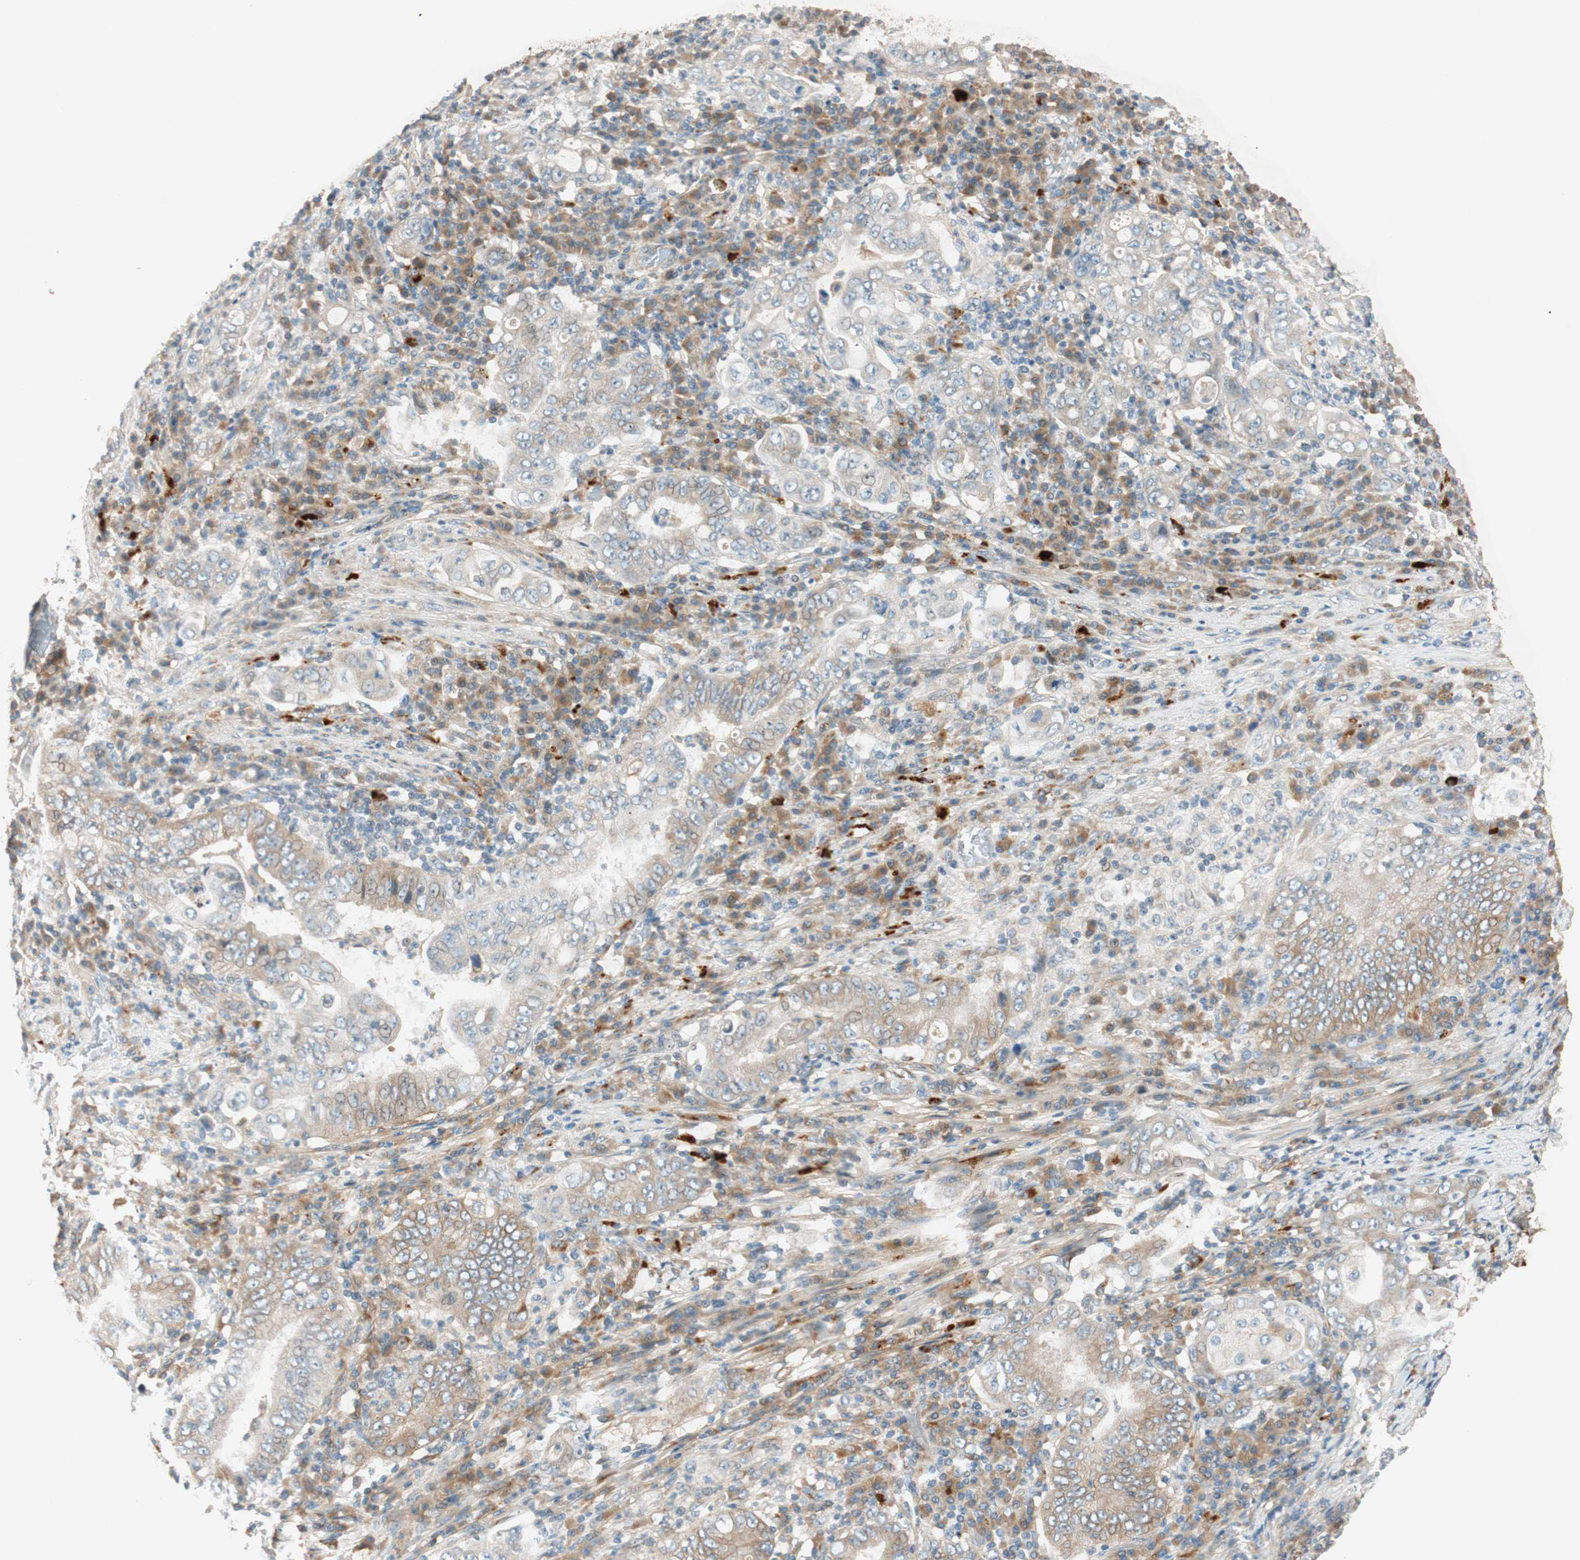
{"staining": {"intensity": "weak", "quantity": "25%-75%", "location": "cytoplasmic/membranous"}, "tissue": "stomach cancer", "cell_type": "Tumor cells", "image_type": "cancer", "snomed": [{"axis": "morphology", "description": "Normal tissue, NOS"}, {"axis": "morphology", "description": "Adenocarcinoma, NOS"}, {"axis": "topography", "description": "Esophagus"}, {"axis": "topography", "description": "Stomach, upper"}, {"axis": "topography", "description": "Peripheral nerve tissue"}], "caption": "Immunohistochemistry (IHC) (DAB (3,3'-diaminobenzidine)) staining of stomach adenocarcinoma reveals weak cytoplasmic/membranous protein positivity in approximately 25%-75% of tumor cells. (Stains: DAB (3,3'-diaminobenzidine) in brown, nuclei in blue, Microscopy: brightfield microscopy at high magnification).", "gene": "EPHA6", "patient": {"sex": "male", "age": 62}}